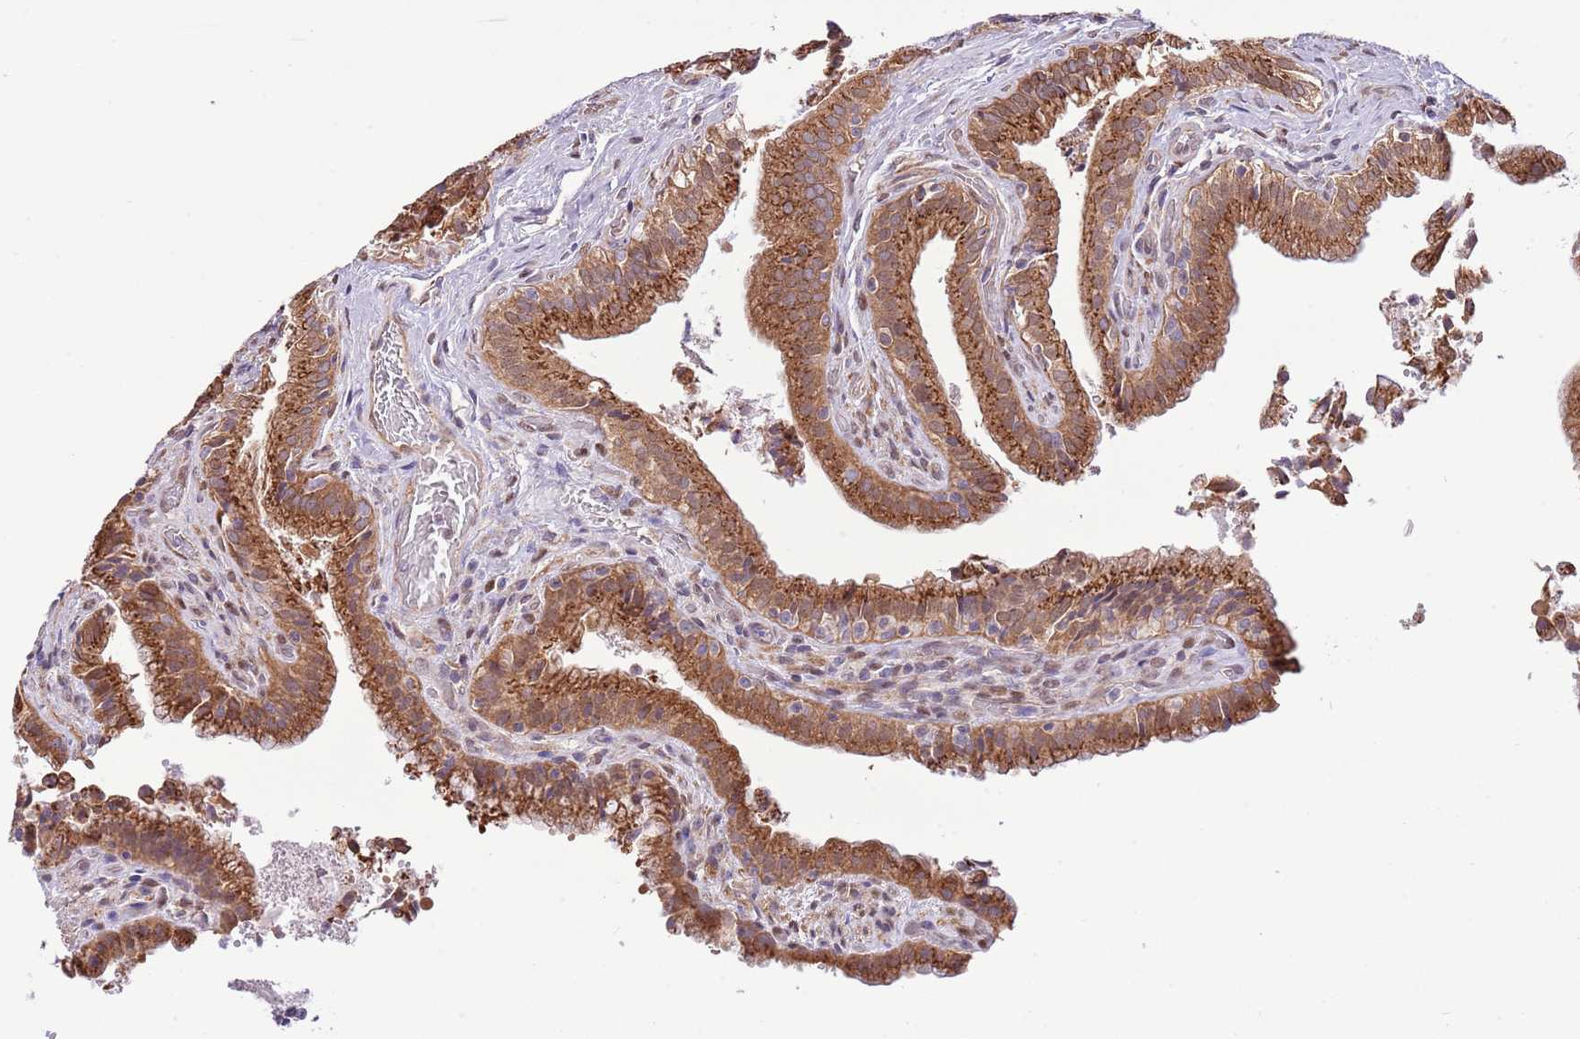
{"staining": {"intensity": "strong", "quantity": ">75%", "location": "cytoplasmic/membranous"}, "tissue": "gallbladder", "cell_type": "Glandular cells", "image_type": "normal", "snomed": [{"axis": "morphology", "description": "Normal tissue, NOS"}, {"axis": "topography", "description": "Gallbladder"}], "caption": "DAB immunohistochemical staining of benign gallbladder shows strong cytoplasmic/membranous protein positivity in about >75% of glandular cells.", "gene": "ARL2BP", "patient": {"sex": "male", "age": 24}}